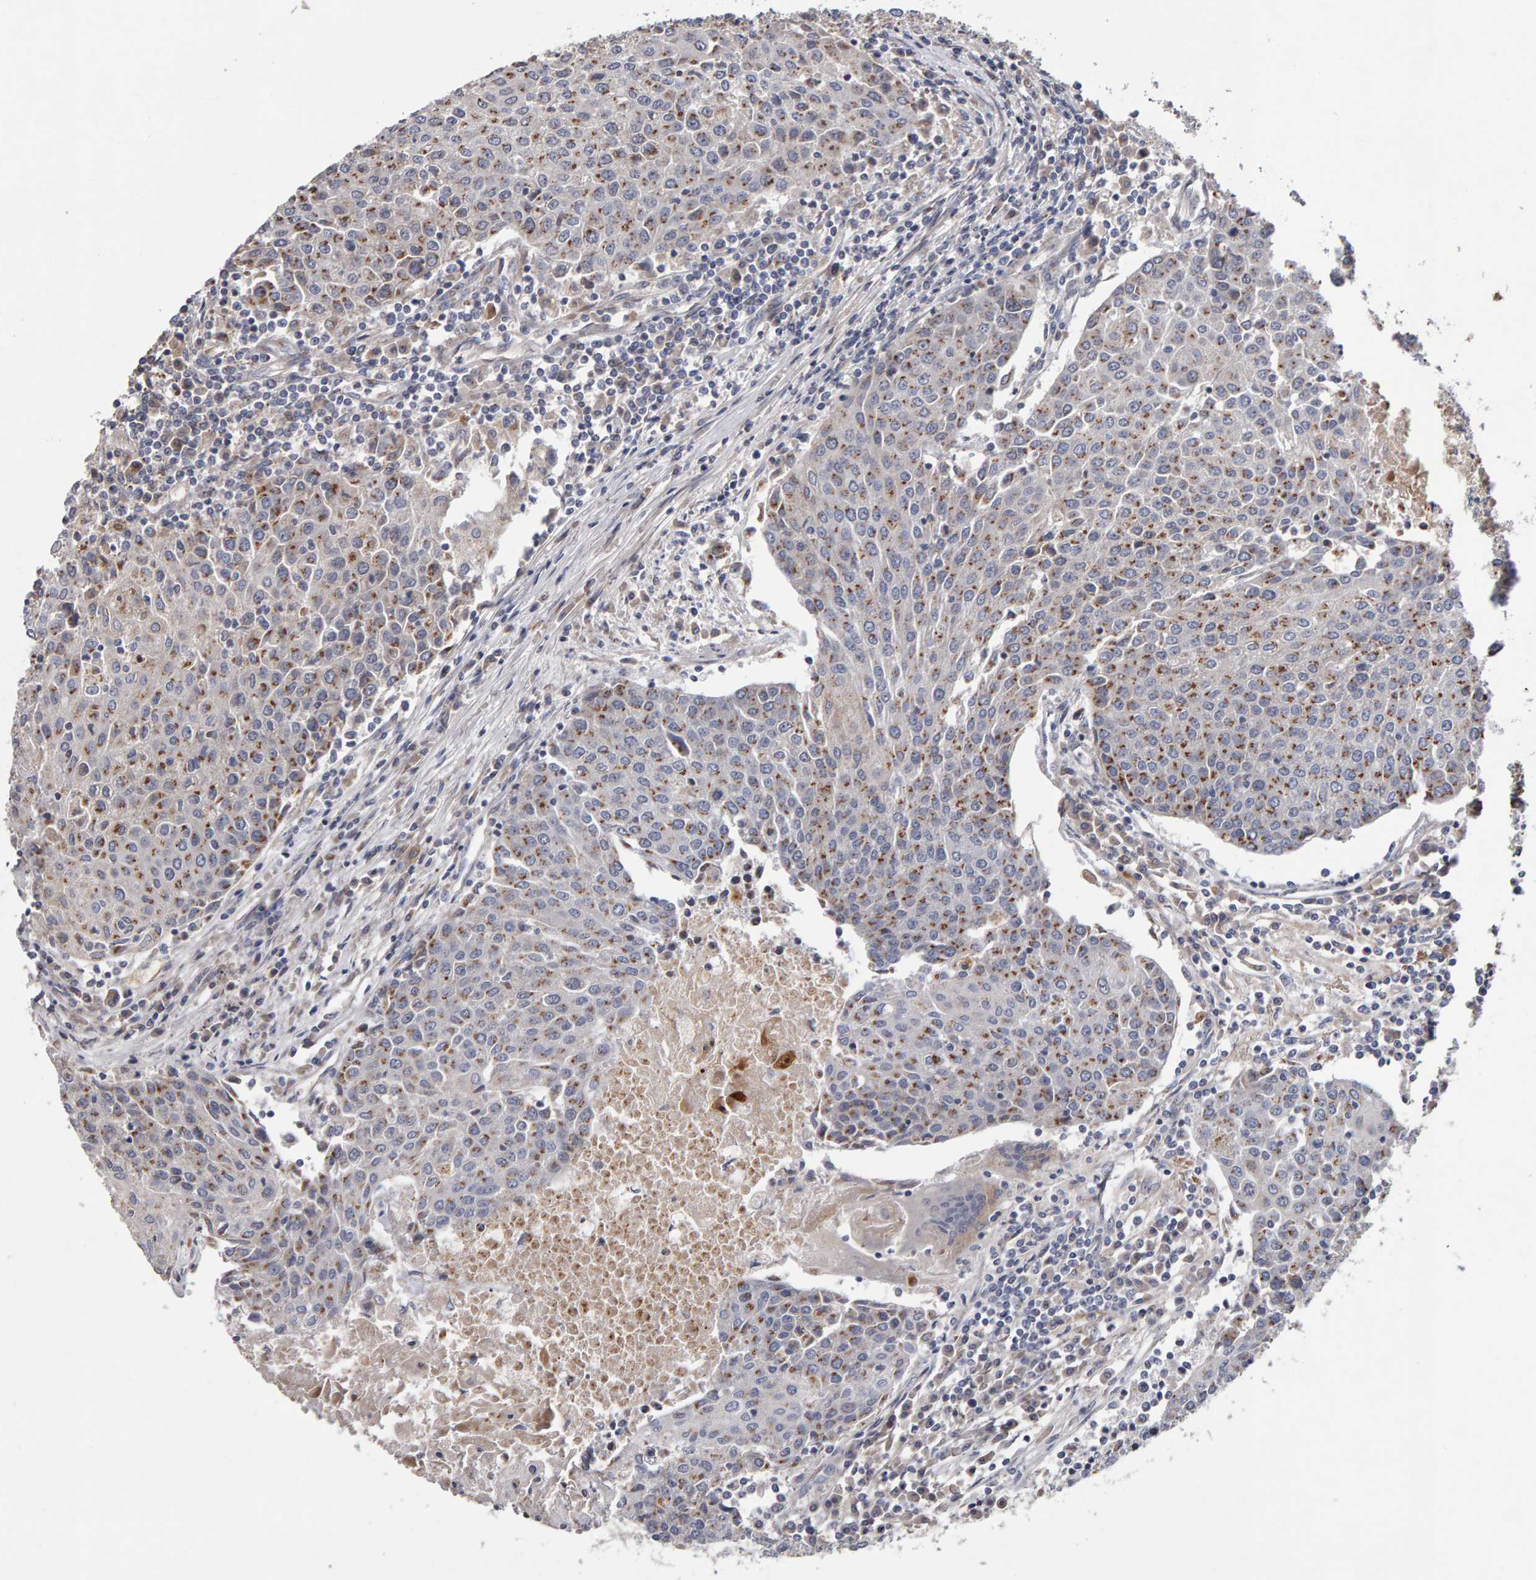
{"staining": {"intensity": "moderate", "quantity": ">75%", "location": "cytoplasmic/membranous"}, "tissue": "urothelial cancer", "cell_type": "Tumor cells", "image_type": "cancer", "snomed": [{"axis": "morphology", "description": "Urothelial carcinoma, High grade"}, {"axis": "topography", "description": "Urinary bladder"}], "caption": "Immunohistochemistry (IHC) photomicrograph of neoplastic tissue: urothelial cancer stained using IHC demonstrates medium levels of moderate protein expression localized specifically in the cytoplasmic/membranous of tumor cells, appearing as a cytoplasmic/membranous brown color.", "gene": "CANT1", "patient": {"sex": "female", "age": 85}}